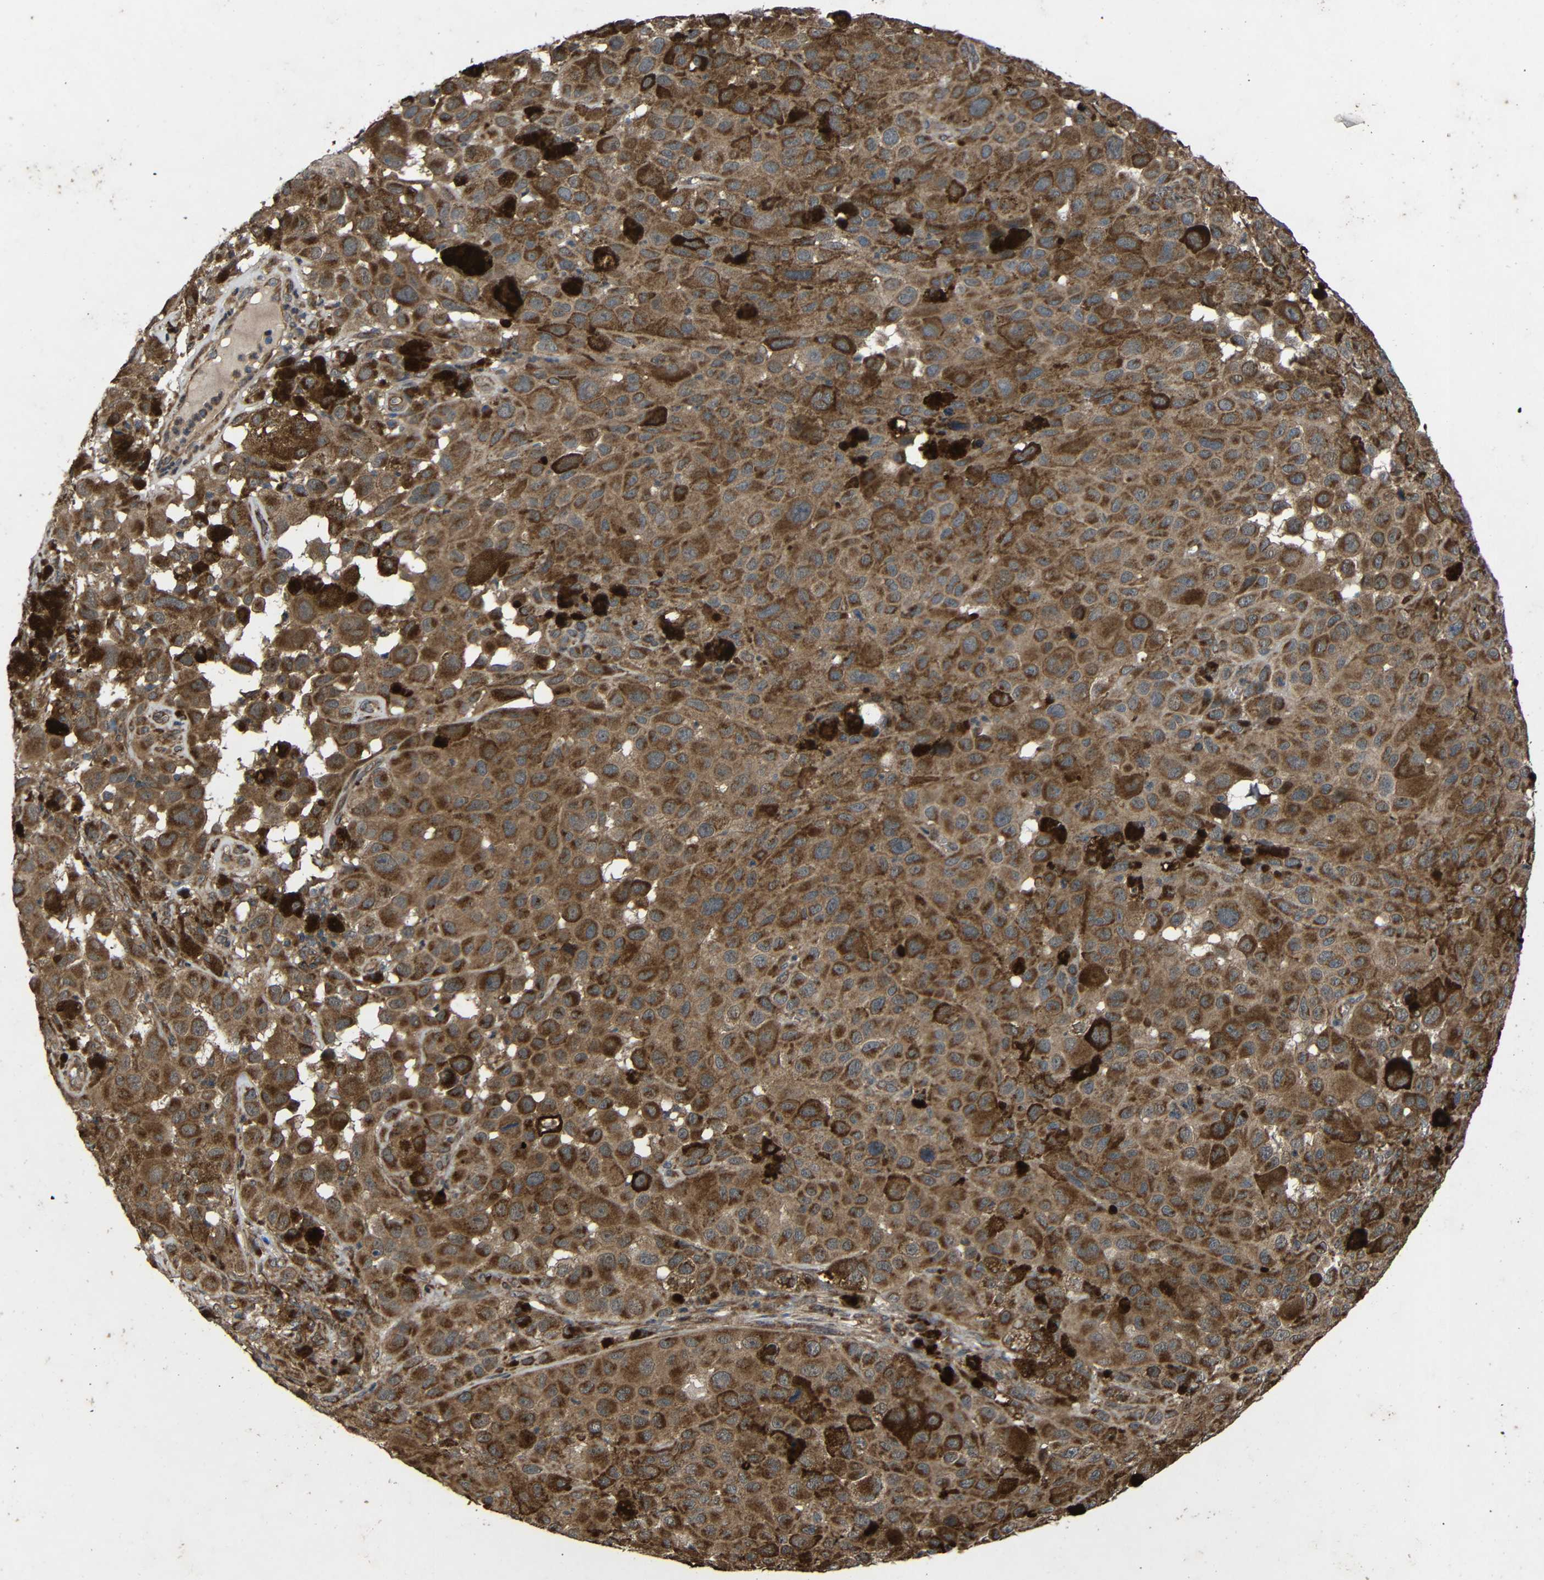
{"staining": {"intensity": "strong", "quantity": ">75%", "location": "cytoplasmic/membranous"}, "tissue": "melanoma", "cell_type": "Tumor cells", "image_type": "cancer", "snomed": [{"axis": "morphology", "description": "Malignant melanoma, NOS"}, {"axis": "topography", "description": "Skin"}], "caption": "Melanoma stained with DAB (3,3'-diaminobenzidine) immunohistochemistry (IHC) displays high levels of strong cytoplasmic/membranous positivity in about >75% of tumor cells.", "gene": "C1GALT1", "patient": {"sex": "male", "age": 96}}